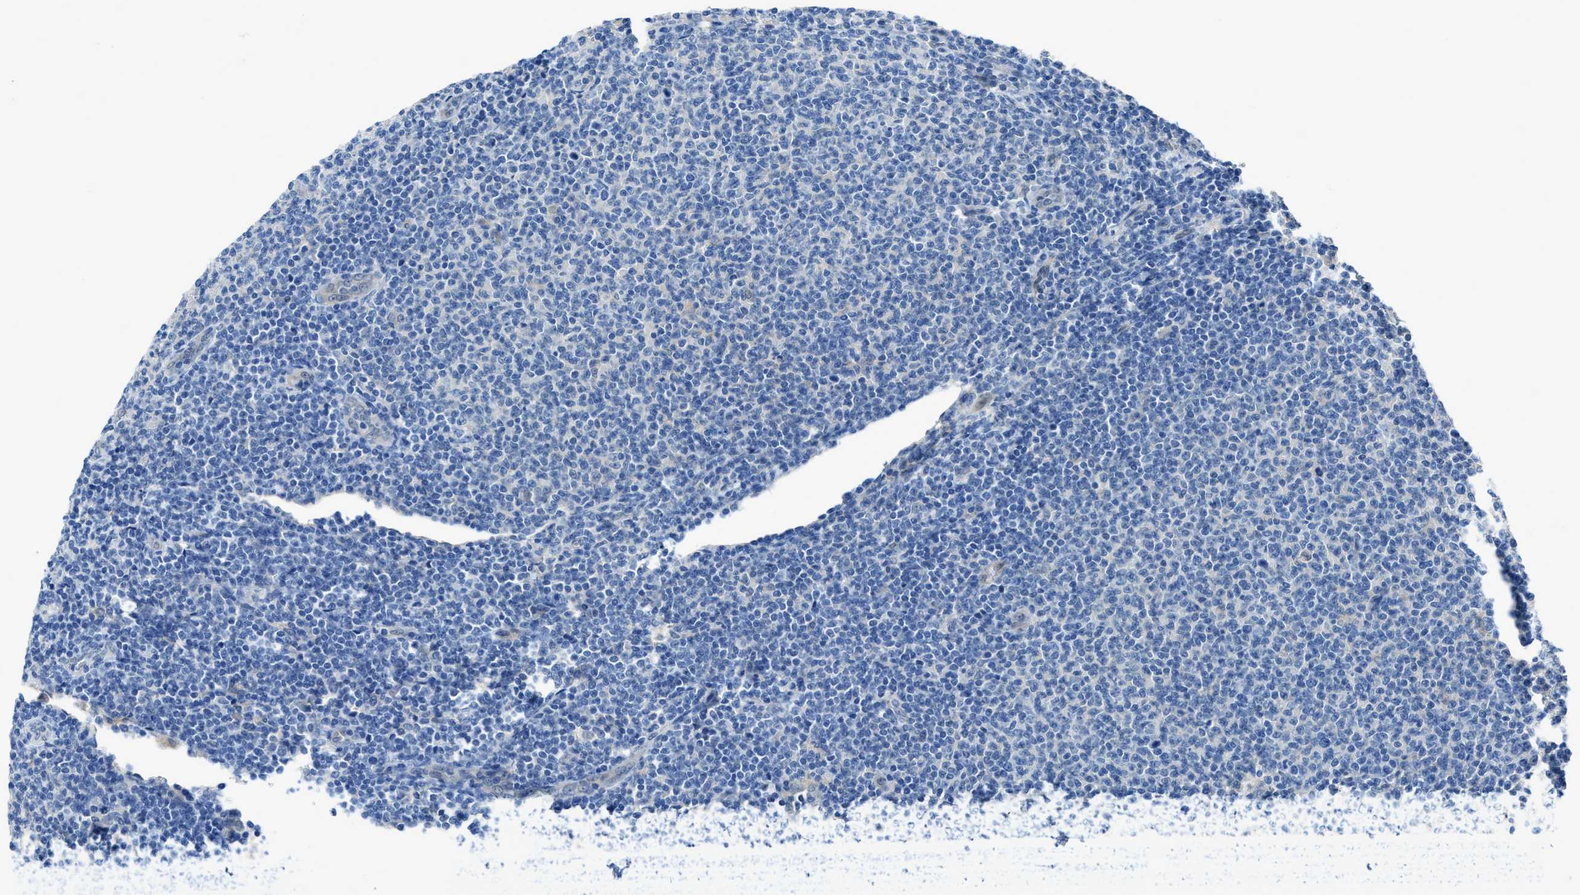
{"staining": {"intensity": "negative", "quantity": "none", "location": "none"}, "tissue": "lymphoma", "cell_type": "Tumor cells", "image_type": "cancer", "snomed": [{"axis": "morphology", "description": "Malignant lymphoma, non-Hodgkin's type, Low grade"}, {"axis": "topography", "description": "Lymph node"}], "caption": "A micrograph of low-grade malignant lymphoma, non-Hodgkin's type stained for a protein exhibits no brown staining in tumor cells.", "gene": "PTGFRN", "patient": {"sex": "male", "age": 66}}